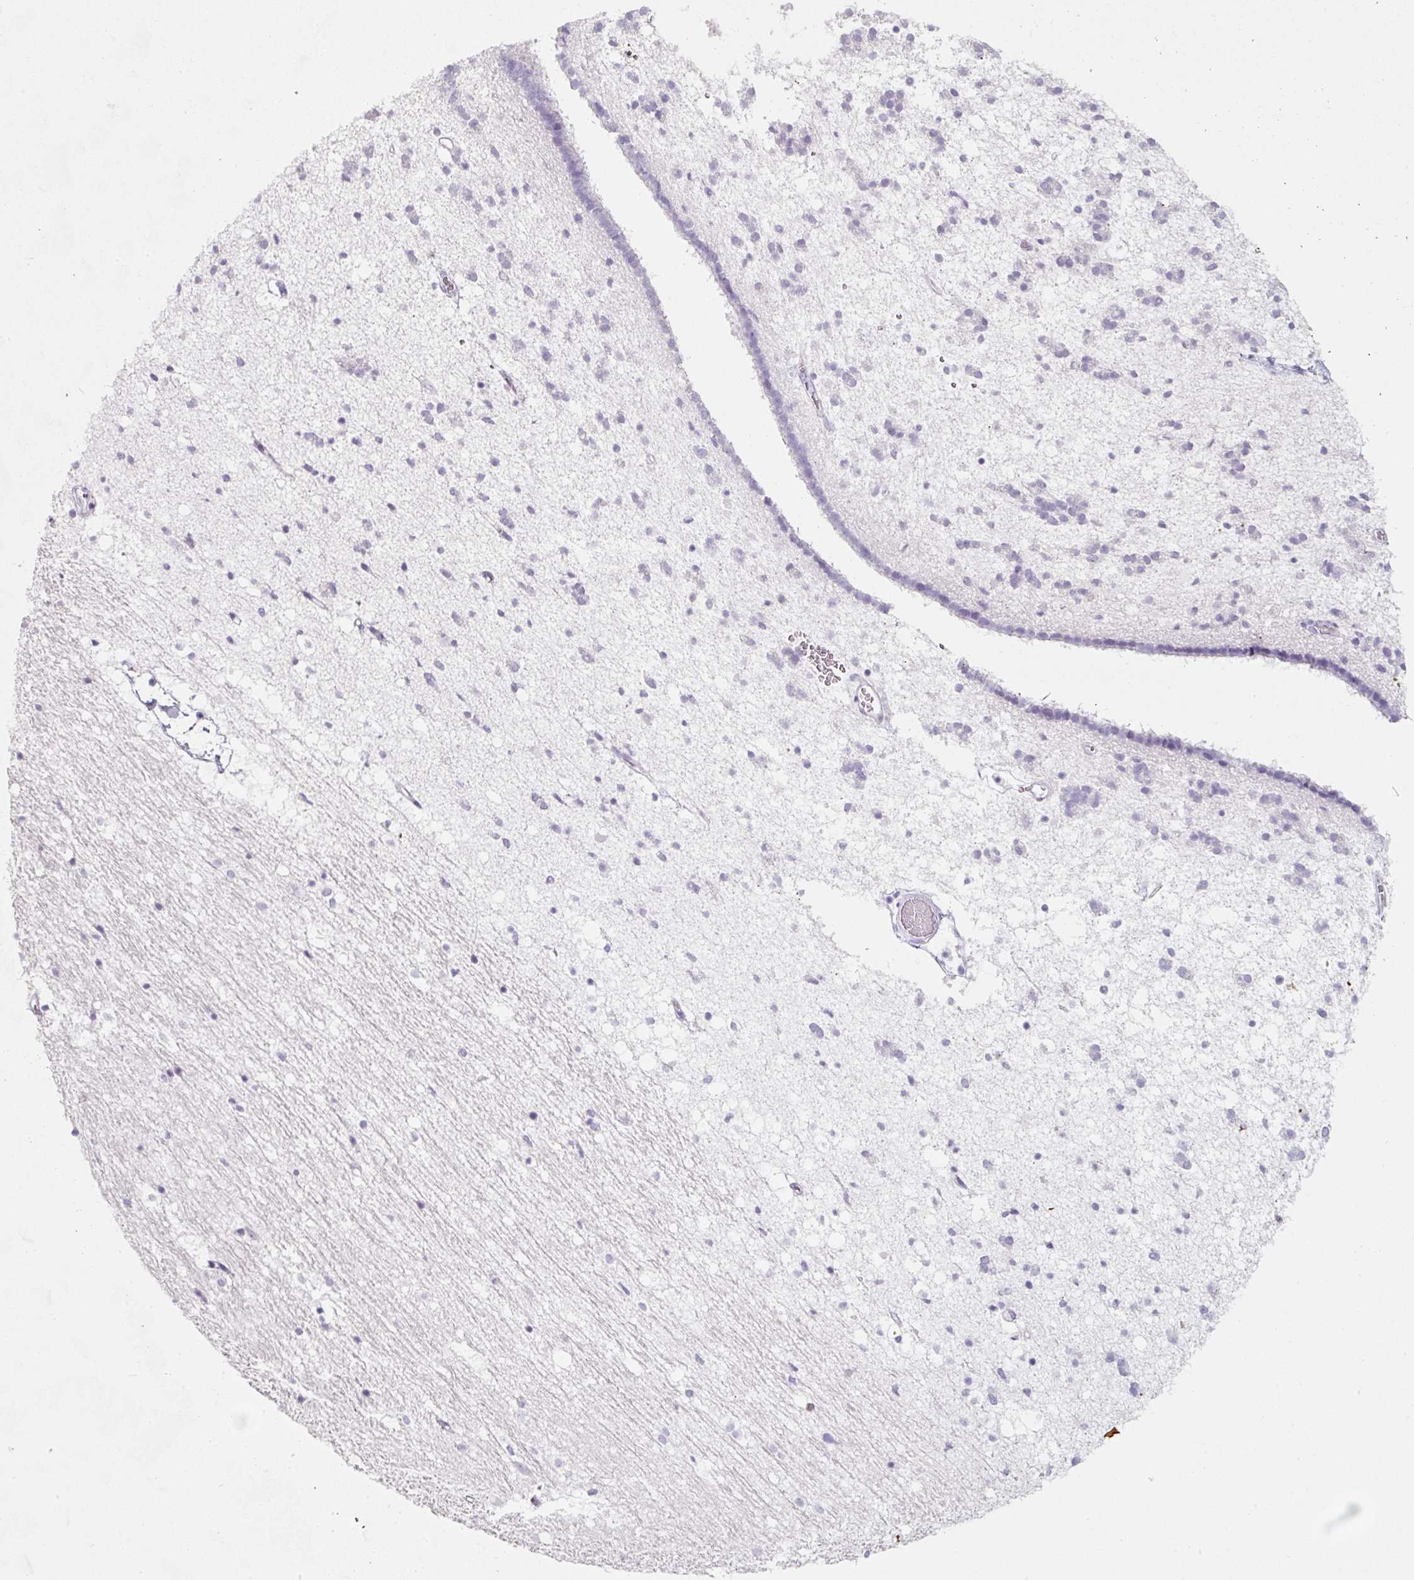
{"staining": {"intensity": "negative", "quantity": "none", "location": "none"}, "tissue": "caudate", "cell_type": "Glial cells", "image_type": "normal", "snomed": [{"axis": "morphology", "description": "Normal tissue, NOS"}, {"axis": "topography", "description": "Lateral ventricle wall"}], "caption": "DAB immunohistochemical staining of normal caudate demonstrates no significant positivity in glial cells.", "gene": "SLC2A2", "patient": {"sex": "male", "age": 37}}